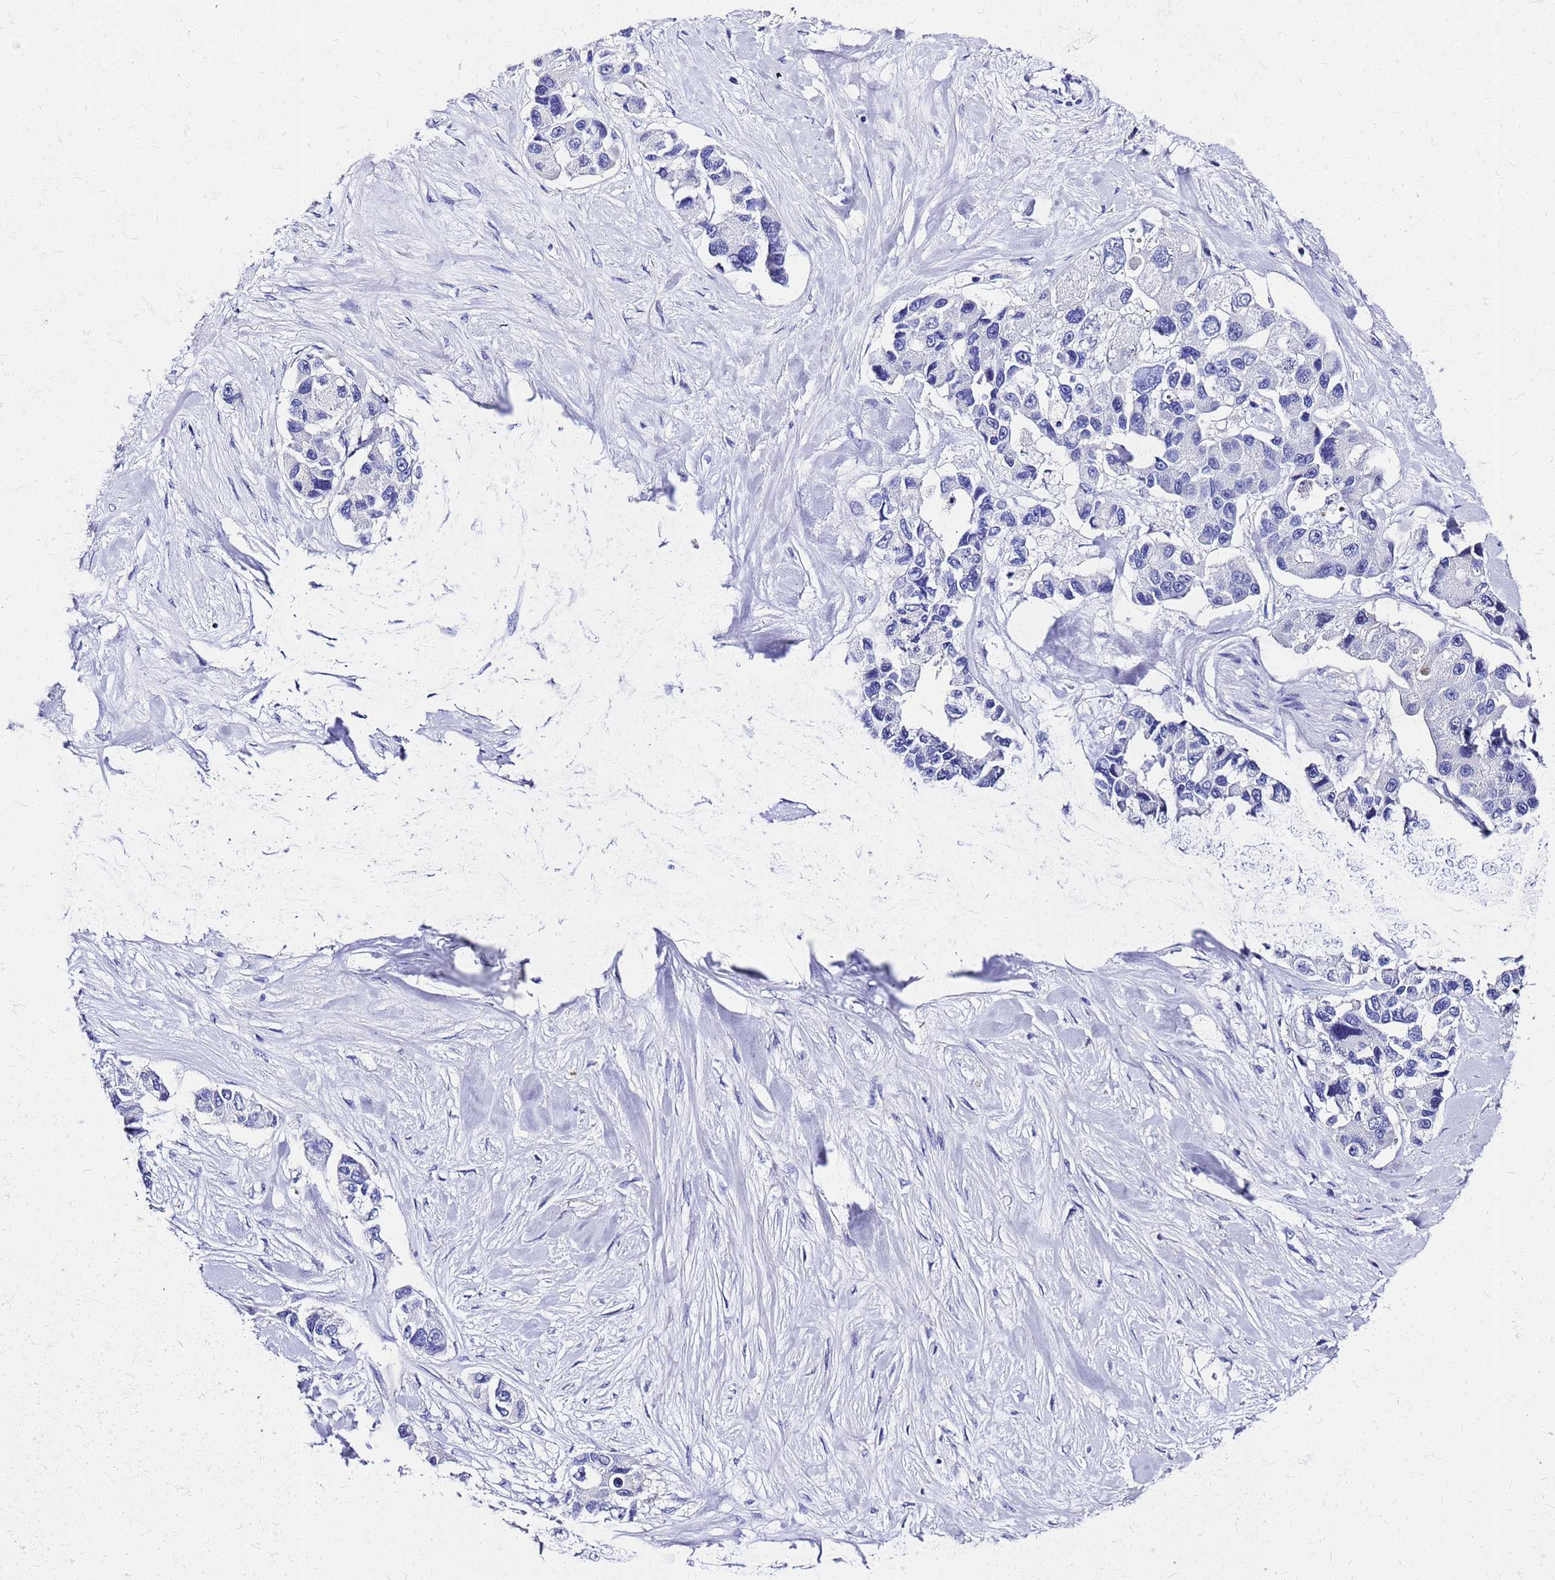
{"staining": {"intensity": "negative", "quantity": "none", "location": "none"}, "tissue": "lung cancer", "cell_type": "Tumor cells", "image_type": "cancer", "snomed": [{"axis": "morphology", "description": "Adenocarcinoma, NOS"}, {"axis": "topography", "description": "Lung"}], "caption": "Photomicrograph shows no significant protein positivity in tumor cells of lung cancer (adenocarcinoma).", "gene": "SMIM21", "patient": {"sex": "female", "age": 54}}